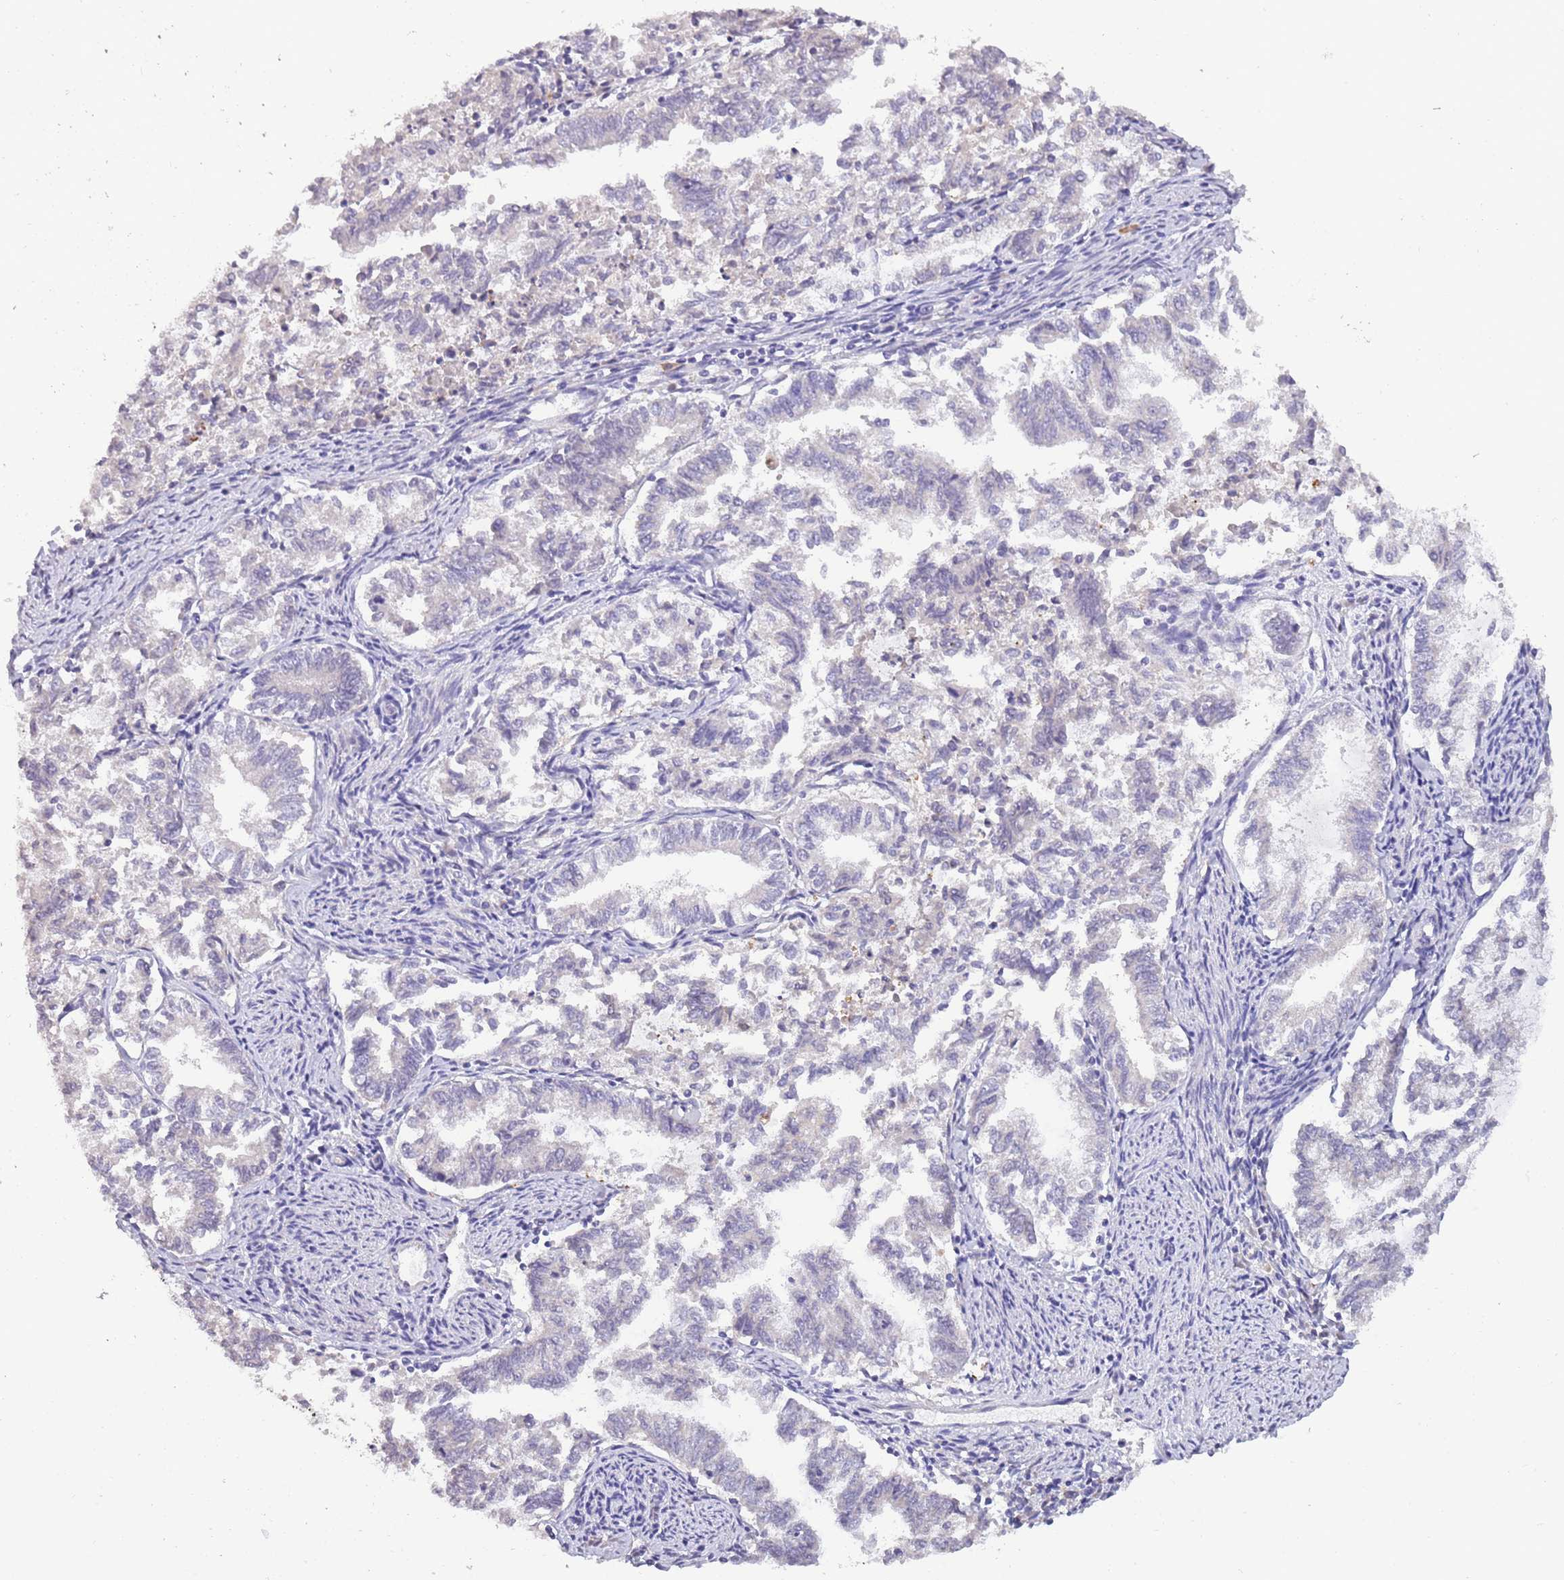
{"staining": {"intensity": "negative", "quantity": "none", "location": "none"}, "tissue": "endometrial cancer", "cell_type": "Tumor cells", "image_type": "cancer", "snomed": [{"axis": "morphology", "description": "Adenocarcinoma, NOS"}, {"axis": "topography", "description": "Endometrium"}], "caption": "This is an immunohistochemistry (IHC) photomicrograph of human endometrial cancer (adenocarcinoma). There is no expression in tumor cells.", "gene": "ZNF658", "patient": {"sex": "female", "age": 79}}